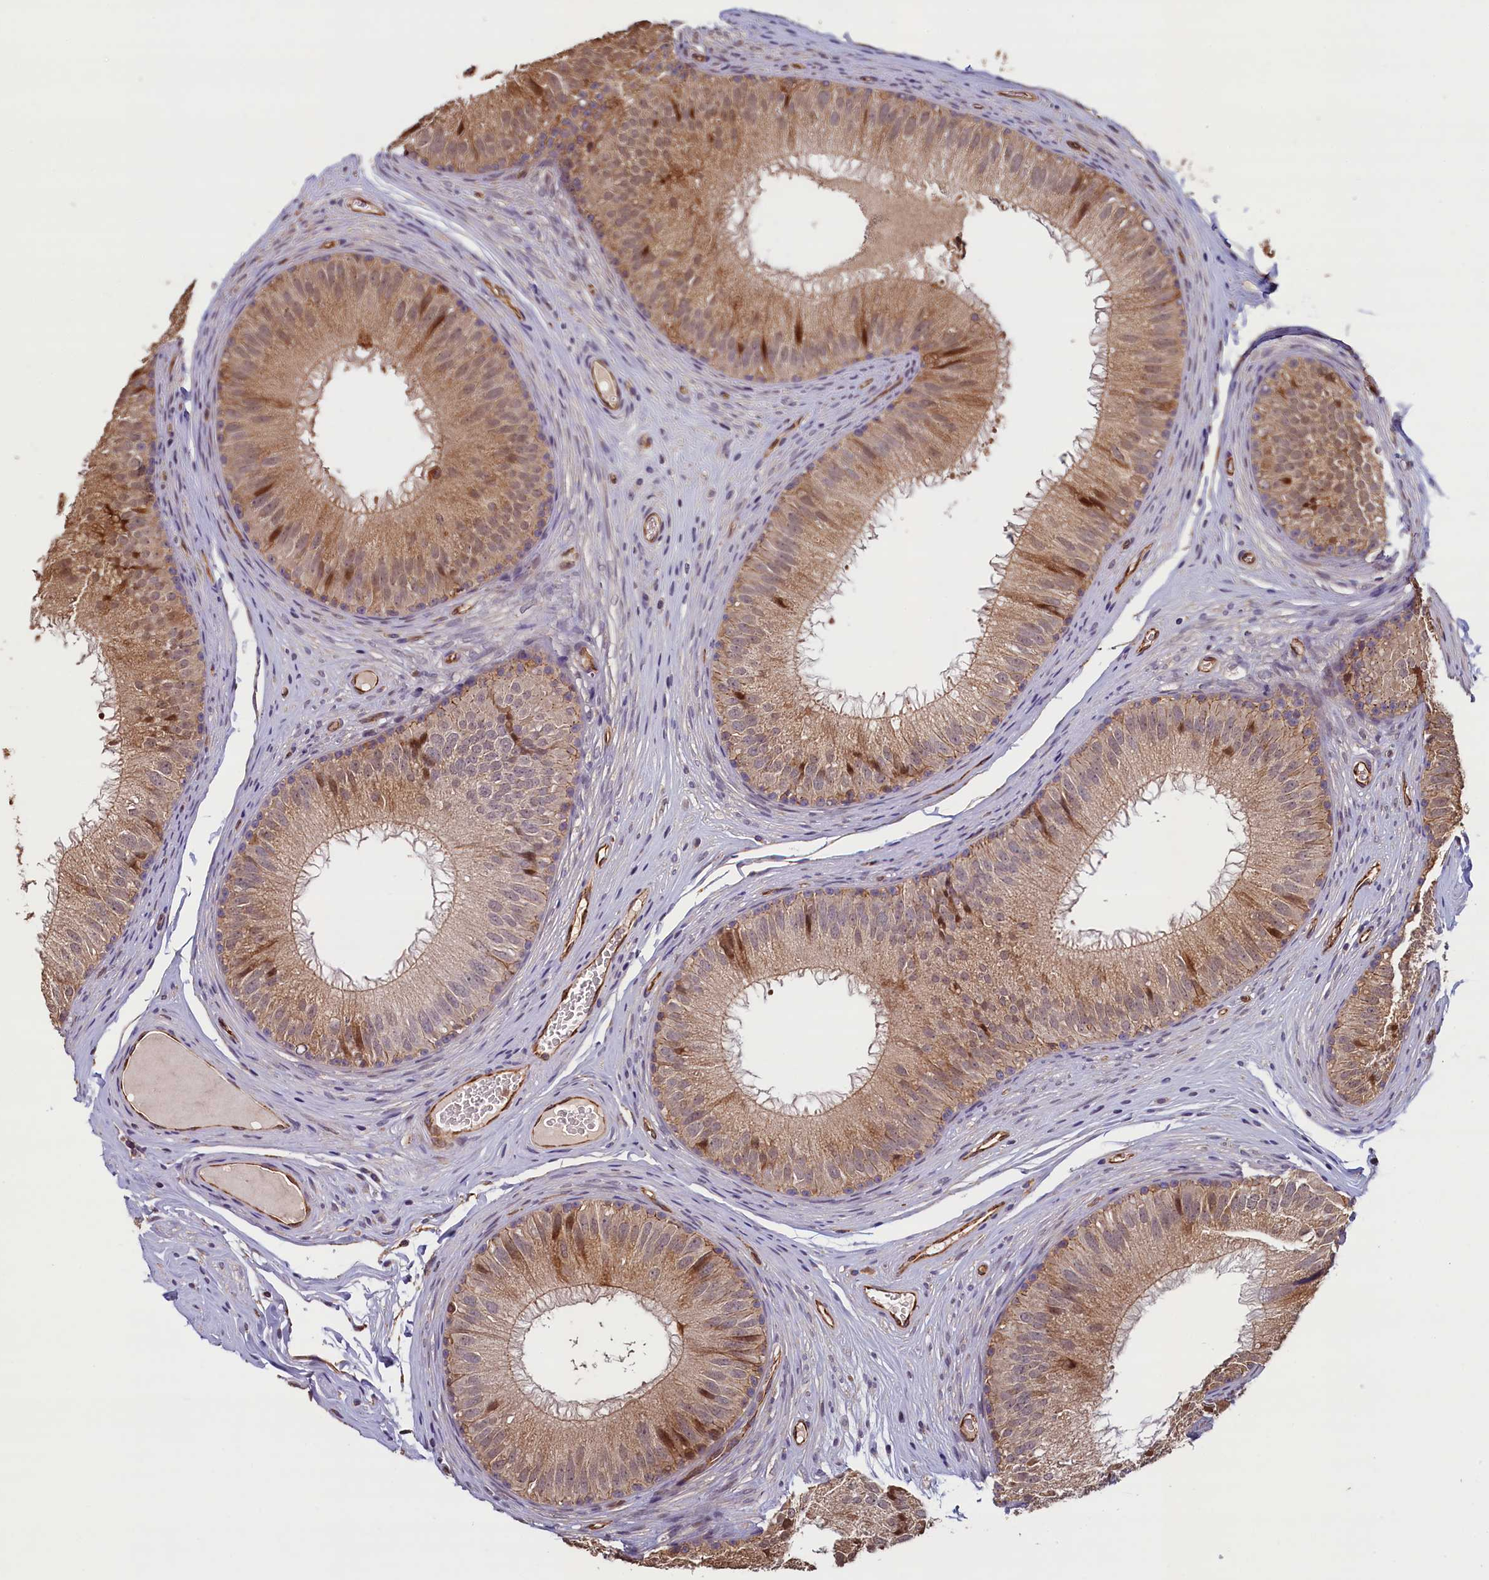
{"staining": {"intensity": "moderate", "quantity": "<25%", "location": "cytoplasmic/membranous,nuclear"}, "tissue": "epididymis", "cell_type": "Glandular cells", "image_type": "normal", "snomed": [{"axis": "morphology", "description": "Normal tissue, NOS"}, {"axis": "topography", "description": "Epididymis"}], "caption": "DAB (3,3'-diaminobenzidine) immunohistochemical staining of normal human epididymis reveals moderate cytoplasmic/membranous,nuclear protein staining in about <25% of glandular cells.", "gene": "ACSBG1", "patient": {"sex": "male", "age": 32}}